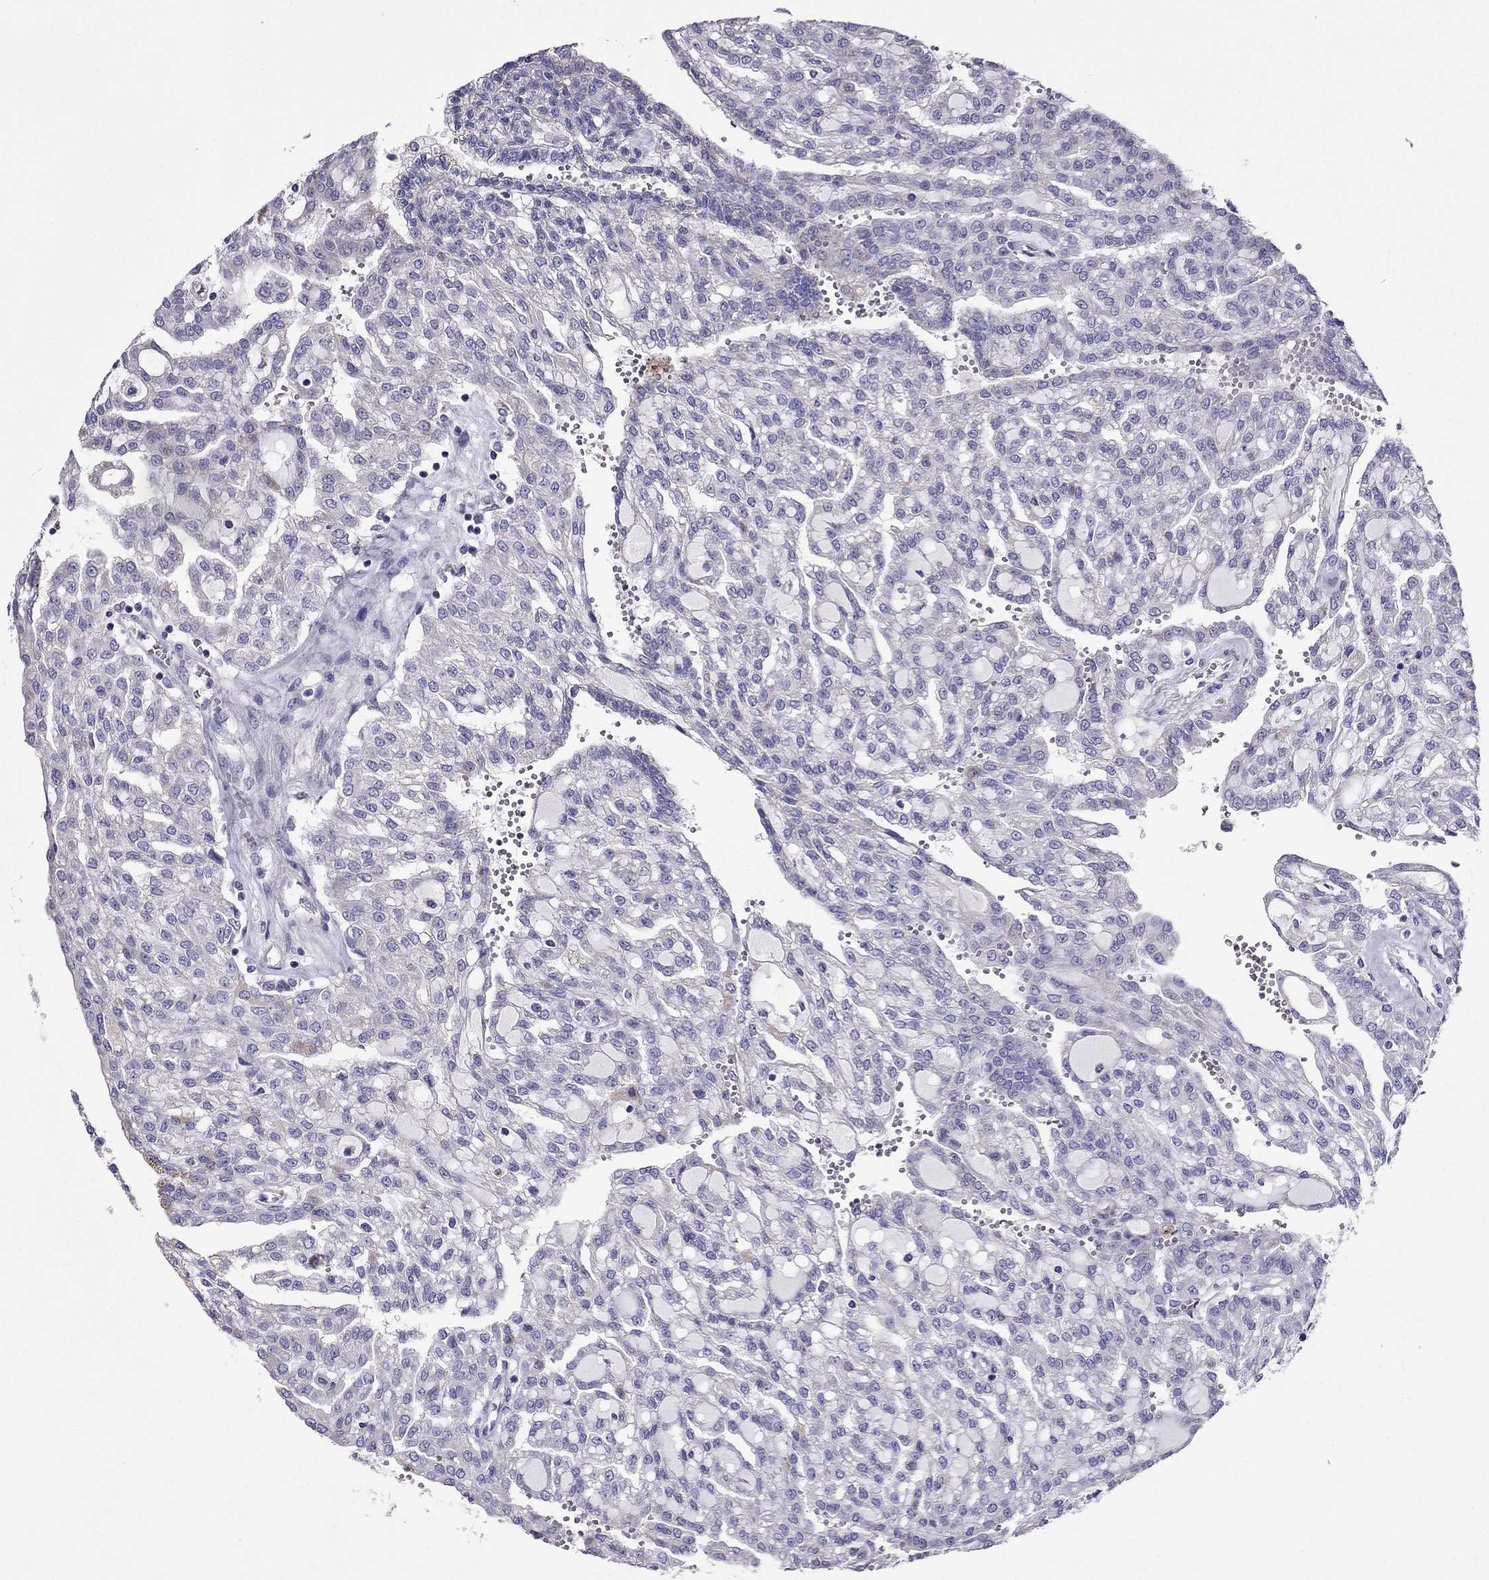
{"staining": {"intensity": "weak", "quantity": "<25%", "location": "cytoplasmic/membranous"}, "tissue": "renal cancer", "cell_type": "Tumor cells", "image_type": "cancer", "snomed": [{"axis": "morphology", "description": "Adenocarcinoma, NOS"}, {"axis": "topography", "description": "Kidney"}], "caption": "Protein analysis of renal adenocarcinoma displays no significant positivity in tumor cells.", "gene": "DSC1", "patient": {"sex": "male", "age": 63}}